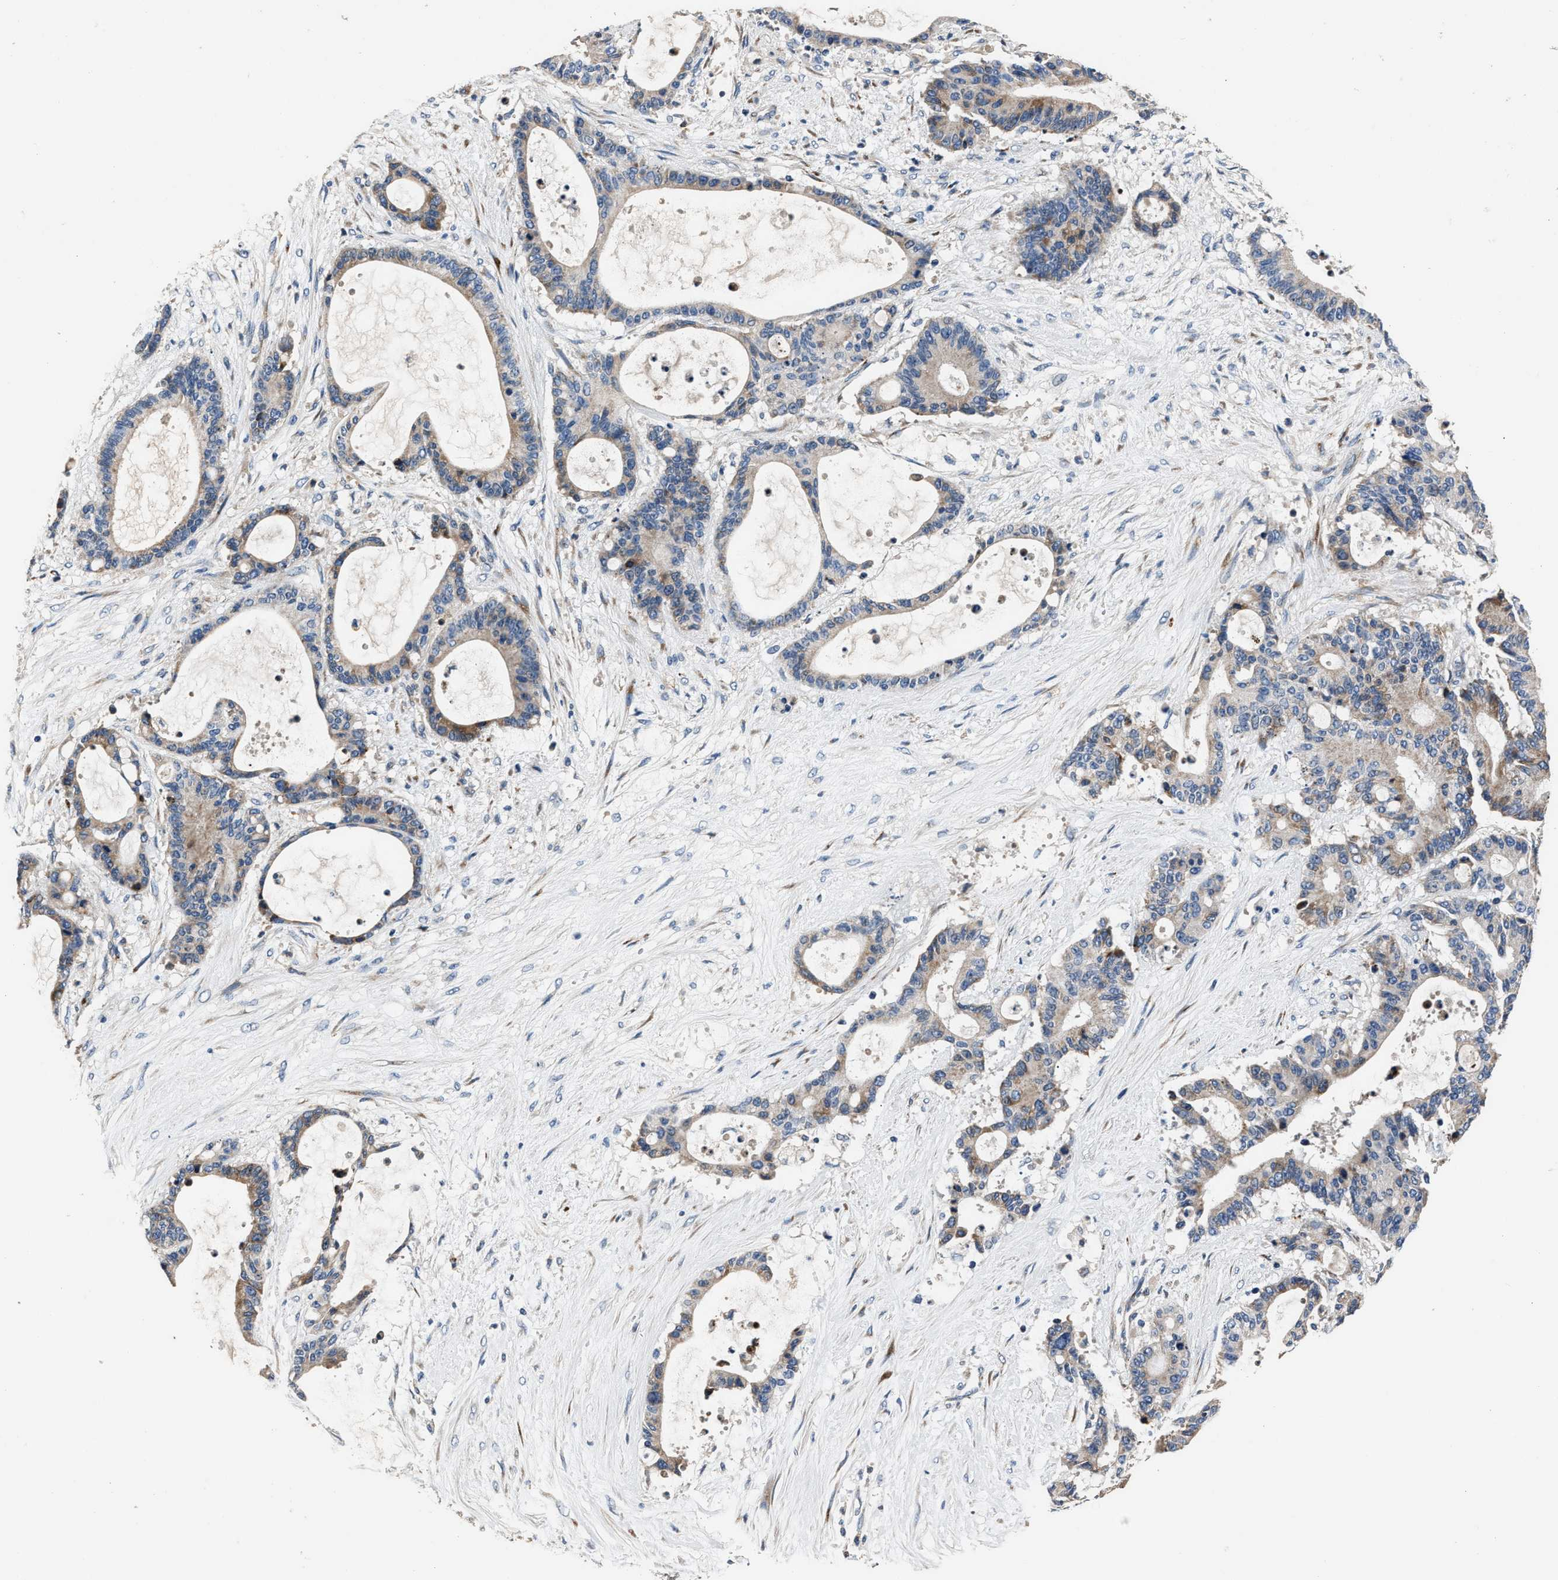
{"staining": {"intensity": "moderate", "quantity": "25%-75%", "location": "cytoplasmic/membranous"}, "tissue": "liver cancer", "cell_type": "Tumor cells", "image_type": "cancer", "snomed": [{"axis": "morphology", "description": "Cholangiocarcinoma"}, {"axis": "topography", "description": "Liver"}], "caption": "Immunohistochemical staining of liver cancer (cholangiocarcinoma) displays medium levels of moderate cytoplasmic/membranous staining in approximately 25%-75% of tumor cells. Using DAB (3,3'-diaminobenzidine) (brown) and hematoxylin (blue) stains, captured at high magnification using brightfield microscopy.", "gene": "DNAJC24", "patient": {"sex": "female", "age": 73}}